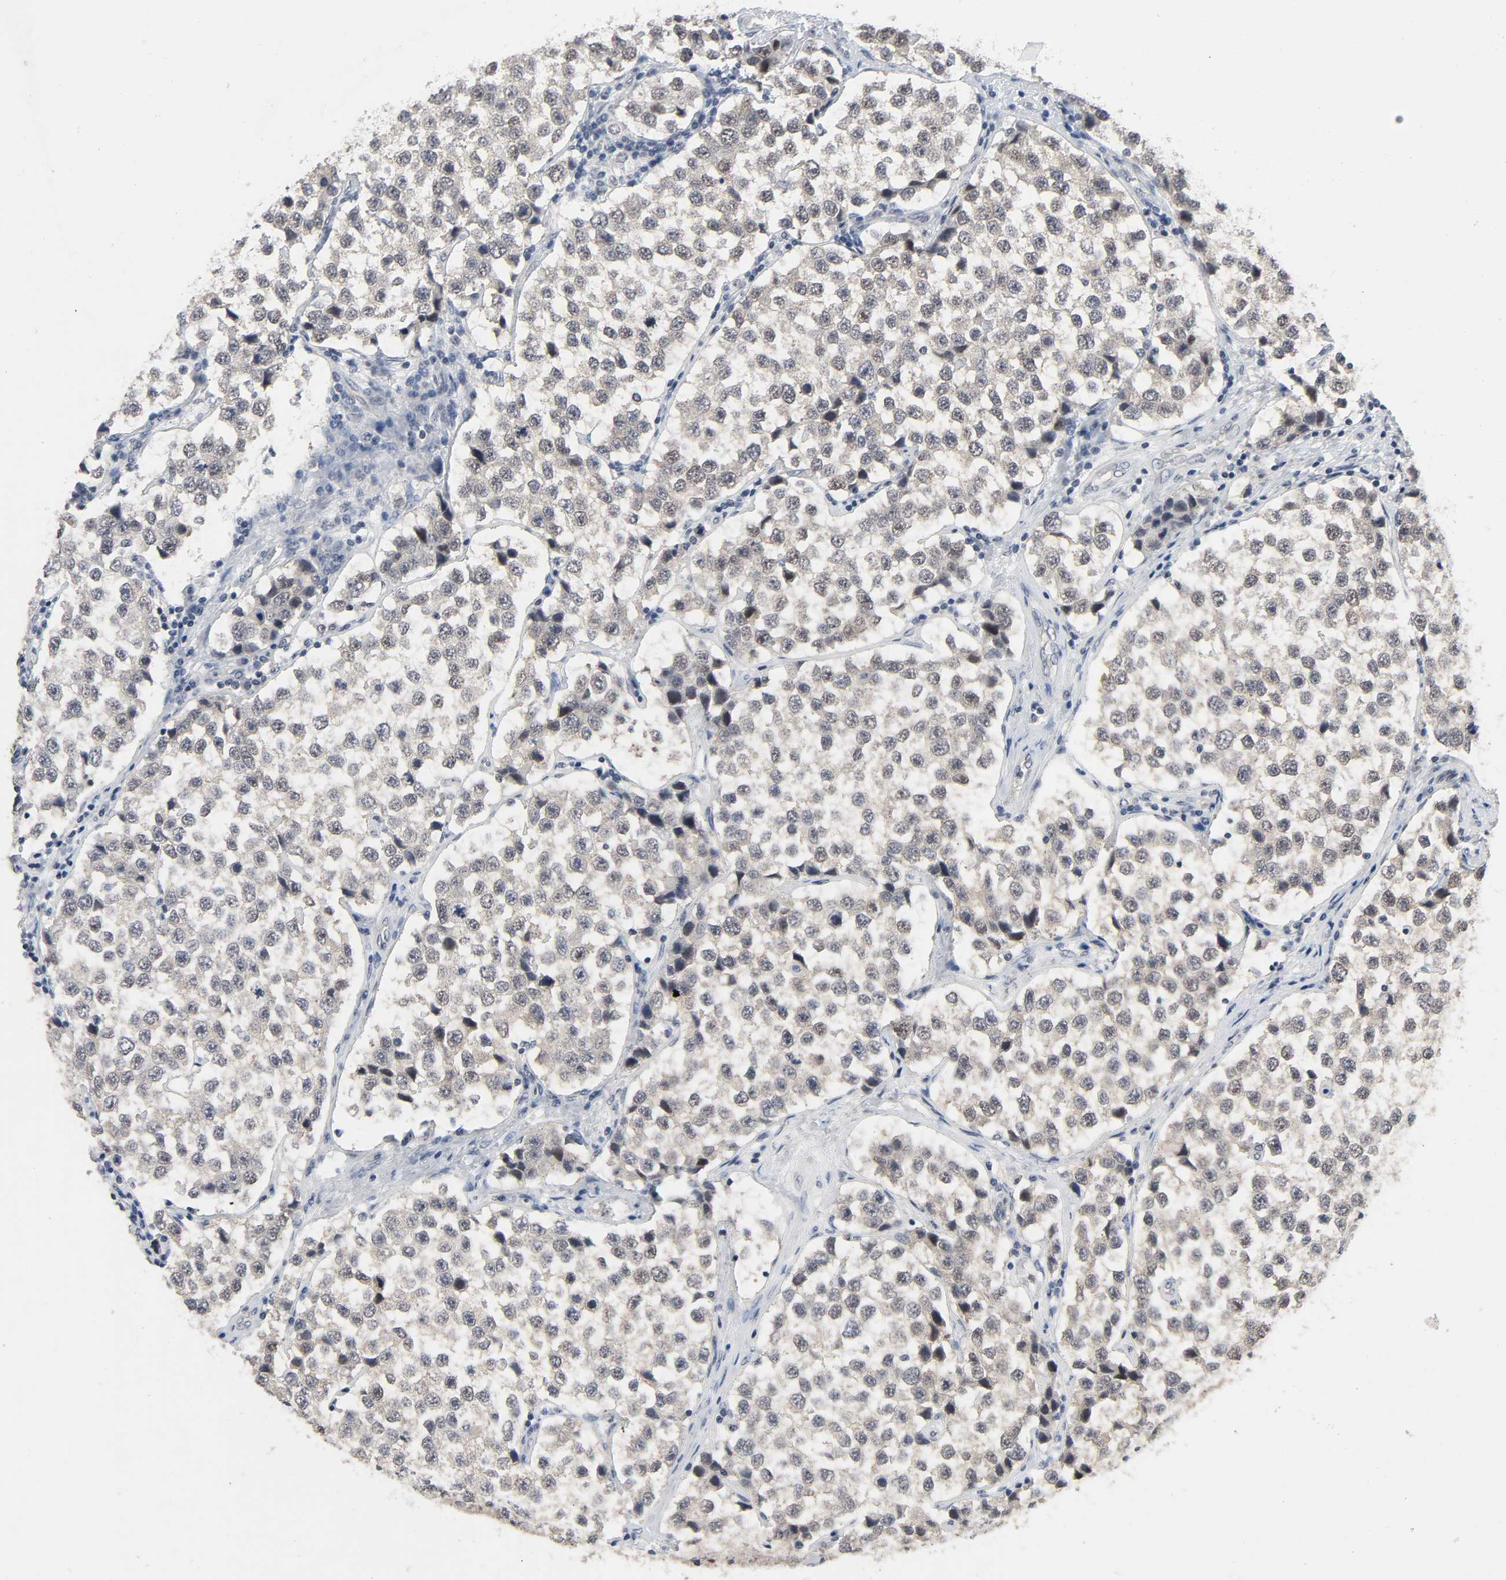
{"staining": {"intensity": "moderate", "quantity": ">75%", "location": "cytoplasmic/membranous,nuclear"}, "tissue": "testis cancer", "cell_type": "Tumor cells", "image_type": "cancer", "snomed": [{"axis": "morphology", "description": "Seminoma, NOS"}, {"axis": "topography", "description": "Testis"}], "caption": "Tumor cells exhibit medium levels of moderate cytoplasmic/membranous and nuclear staining in approximately >75% of cells in human testis cancer. The protein is shown in brown color, while the nuclei are stained blue.", "gene": "MAPKAPK5", "patient": {"sex": "male", "age": 39}}